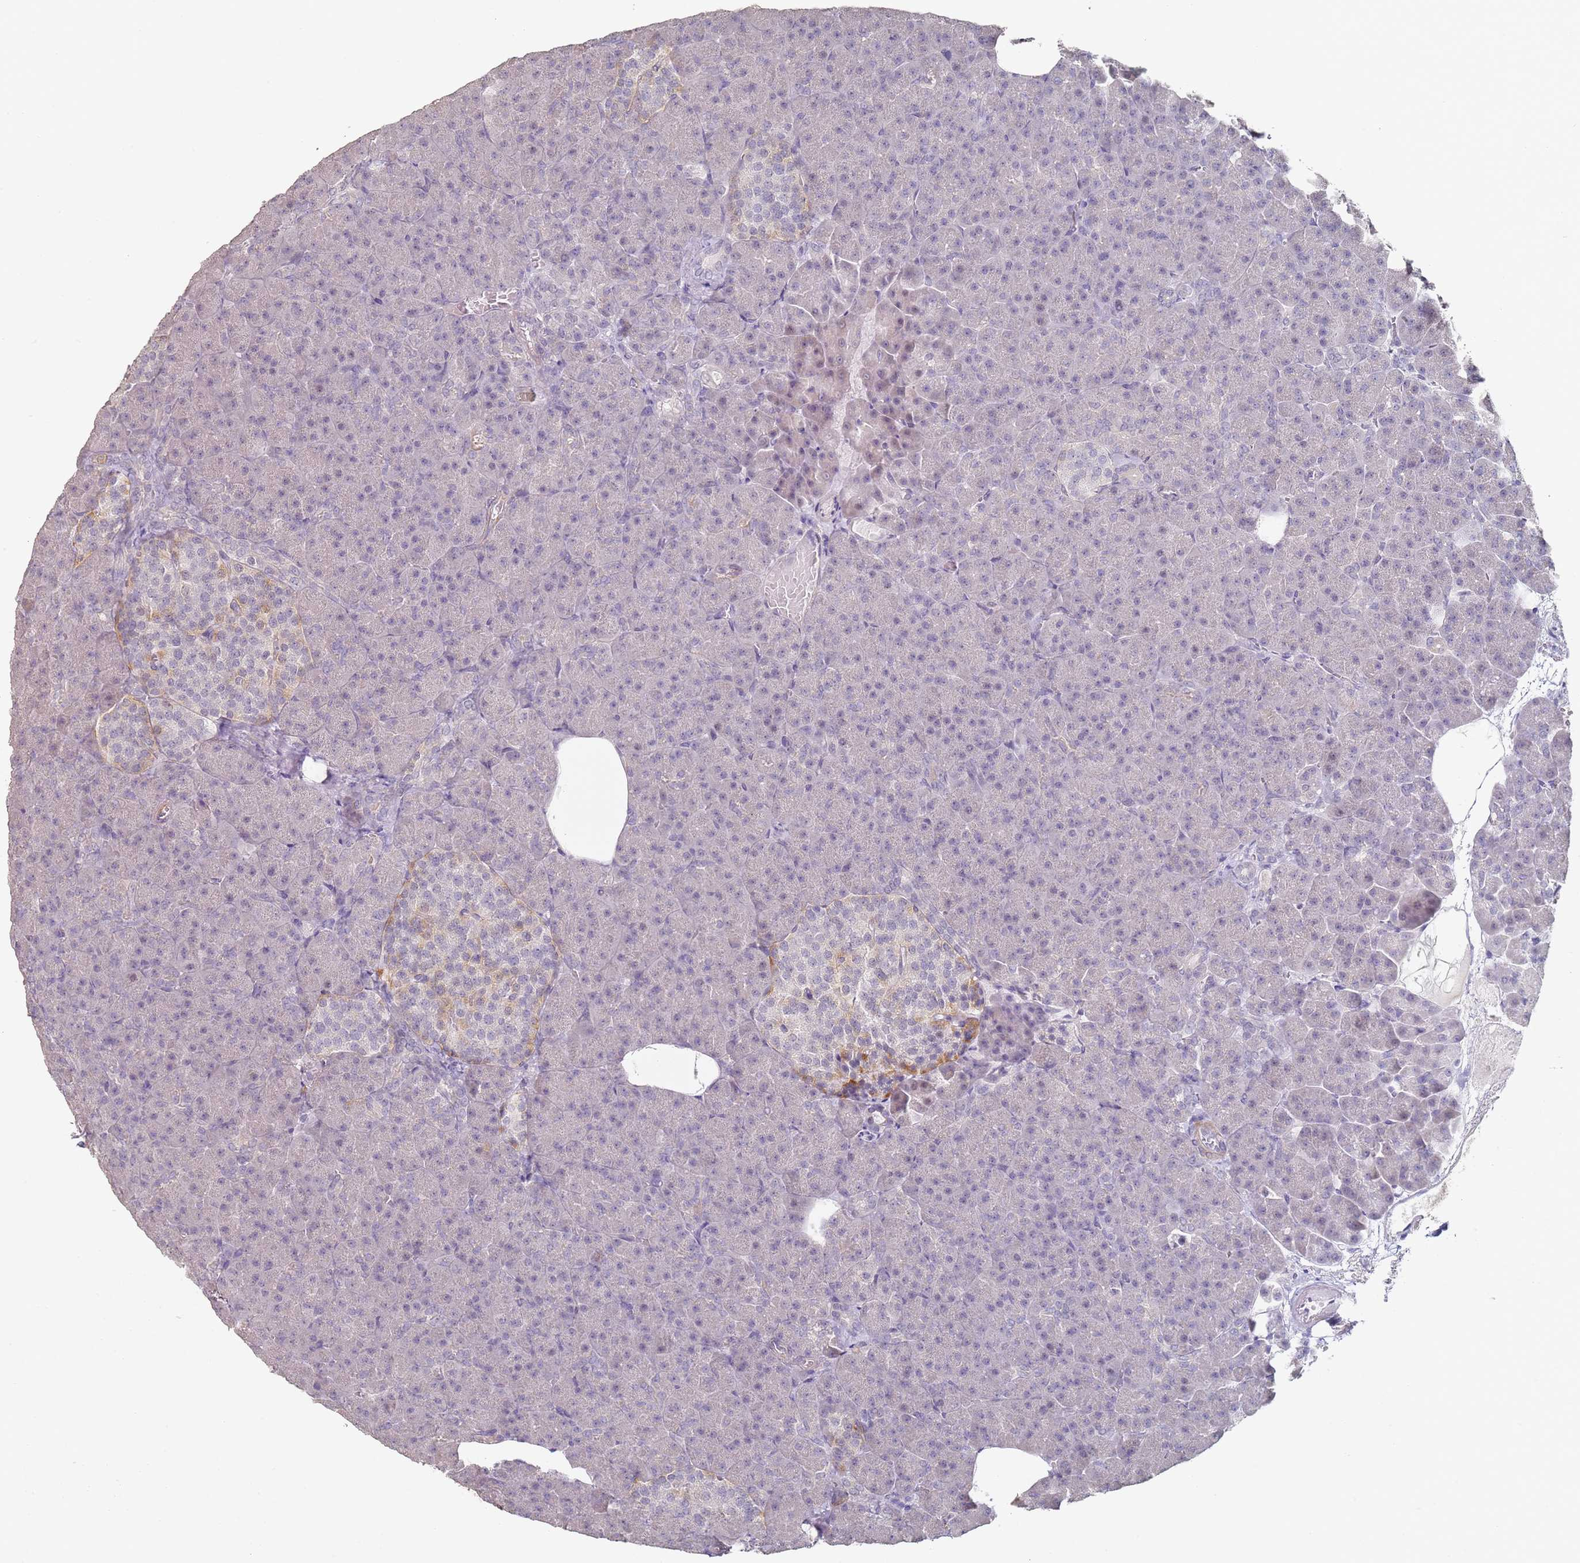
{"staining": {"intensity": "negative", "quantity": "none", "location": "none"}, "tissue": "pancreas", "cell_type": "Exocrine glandular cells", "image_type": "normal", "snomed": [{"axis": "morphology", "description": "Normal tissue, NOS"}, {"axis": "topography", "description": "Pancreas"}], "caption": "An immunohistochemistry image of unremarkable pancreas is shown. There is no staining in exocrine glandular cells of pancreas.", "gene": "DNAH11", "patient": {"sex": "female", "age": 74}}